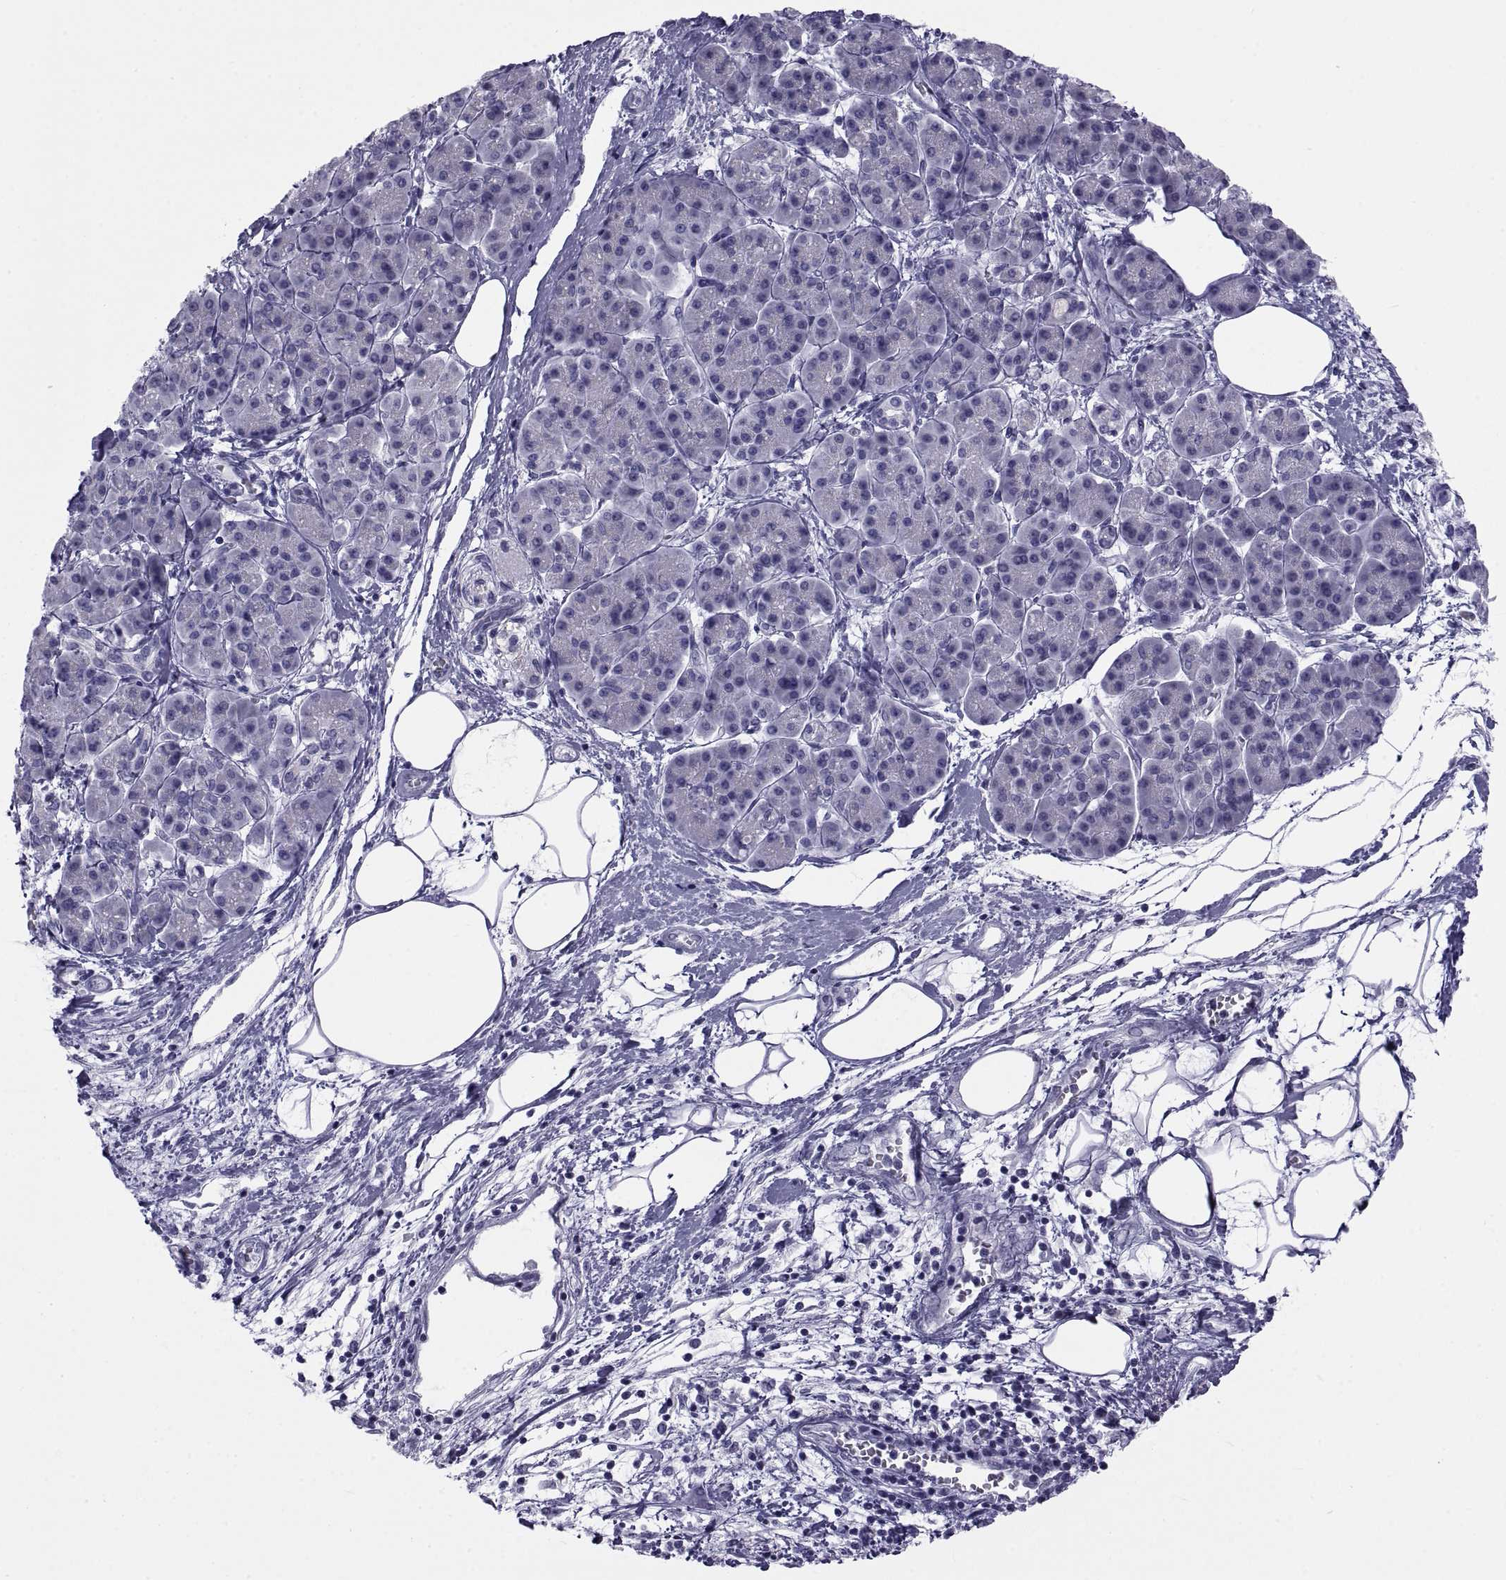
{"staining": {"intensity": "negative", "quantity": "none", "location": "none"}, "tissue": "pancreatic cancer", "cell_type": "Tumor cells", "image_type": "cancer", "snomed": [{"axis": "morphology", "description": "Adenocarcinoma, NOS"}, {"axis": "topography", "description": "Pancreas"}], "caption": "This photomicrograph is of pancreatic cancer (adenocarcinoma) stained with immunohistochemistry (IHC) to label a protein in brown with the nuclei are counter-stained blue. There is no staining in tumor cells. (Stains: DAB (3,3'-diaminobenzidine) immunohistochemistry with hematoxylin counter stain, Microscopy: brightfield microscopy at high magnification).", "gene": "NPTX2", "patient": {"sex": "female", "age": 73}}